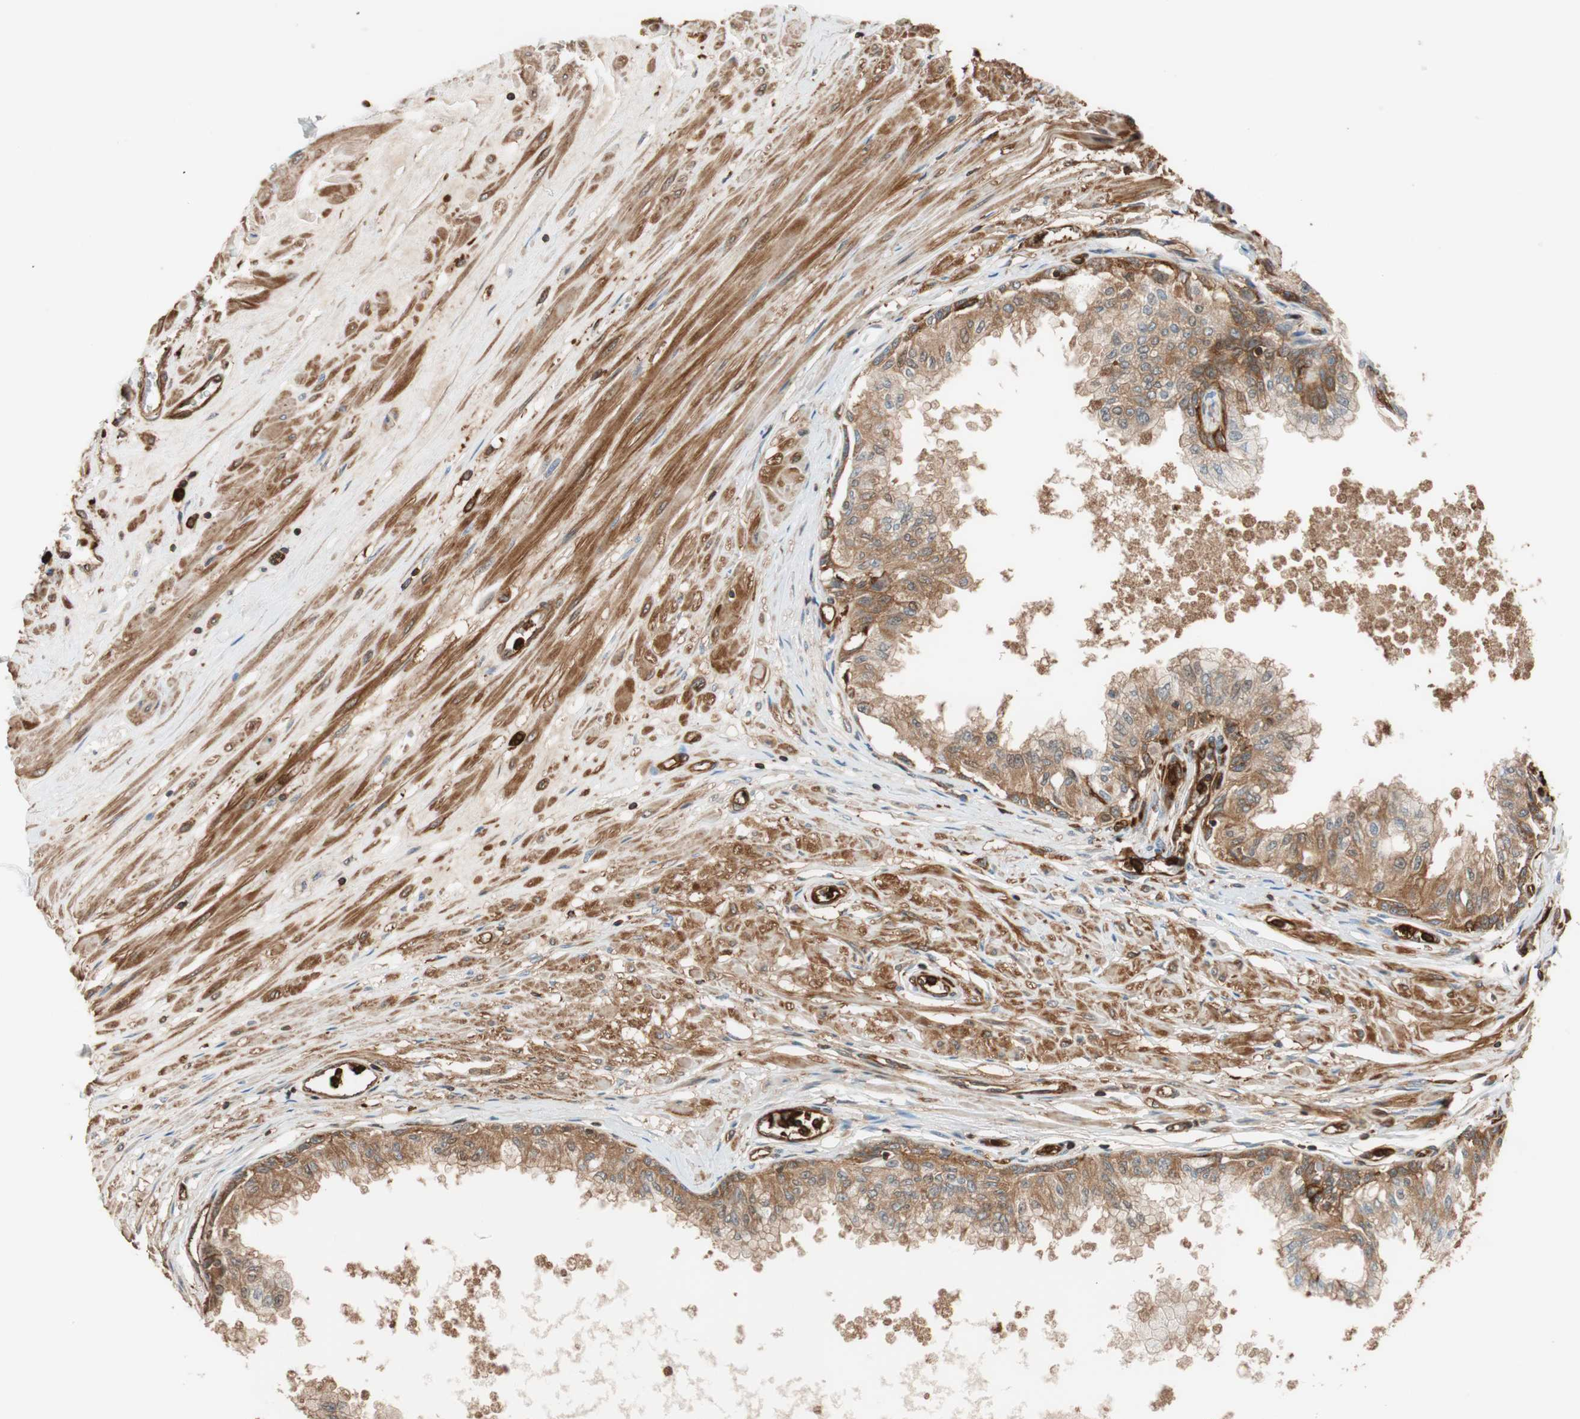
{"staining": {"intensity": "strong", "quantity": ">75%", "location": "cytoplasmic/membranous"}, "tissue": "prostate", "cell_type": "Glandular cells", "image_type": "normal", "snomed": [{"axis": "morphology", "description": "Normal tissue, NOS"}, {"axis": "topography", "description": "Prostate"}, {"axis": "topography", "description": "Seminal veicle"}], "caption": "This image displays benign prostate stained with IHC to label a protein in brown. The cytoplasmic/membranous of glandular cells show strong positivity for the protein. Nuclei are counter-stained blue.", "gene": "VASP", "patient": {"sex": "male", "age": 60}}